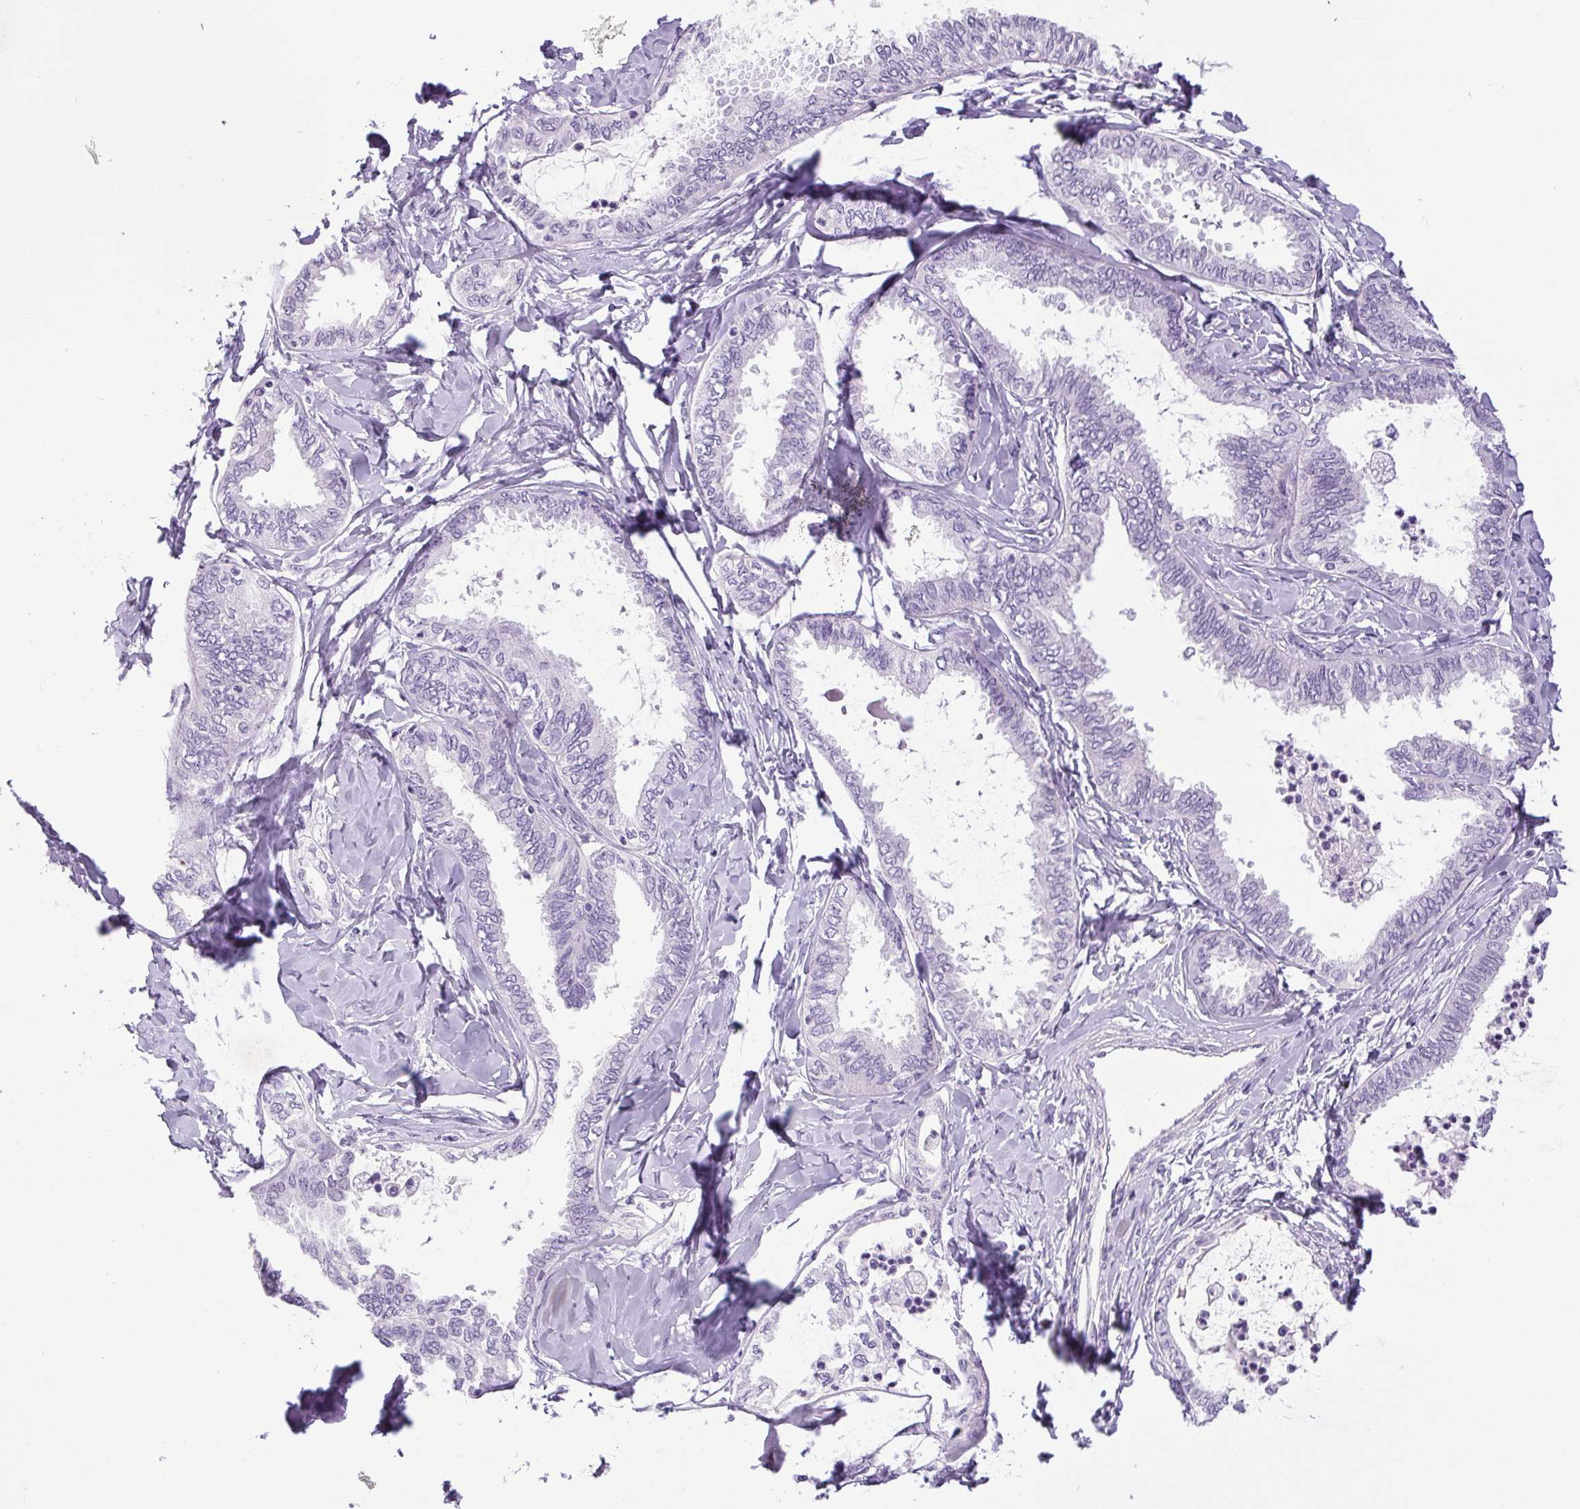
{"staining": {"intensity": "negative", "quantity": "none", "location": "none"}, "tissue": "ovarian cancer", "cell_type": "Tumor cells", "image_type": "cancer", "snomed": [{"axis": "morphology", "description": "Carcinoma, endometroid"}, {"axis": "topography", "description": "Ovary"}], "caption": "High power microscopy image of an immunohistochemistry photomicrograph of ovarian endometroid carcinoma, revealing no significant staining in tumor cells.", "gene": "CHGA", "patient": {"sex": "female", "age": 70}}